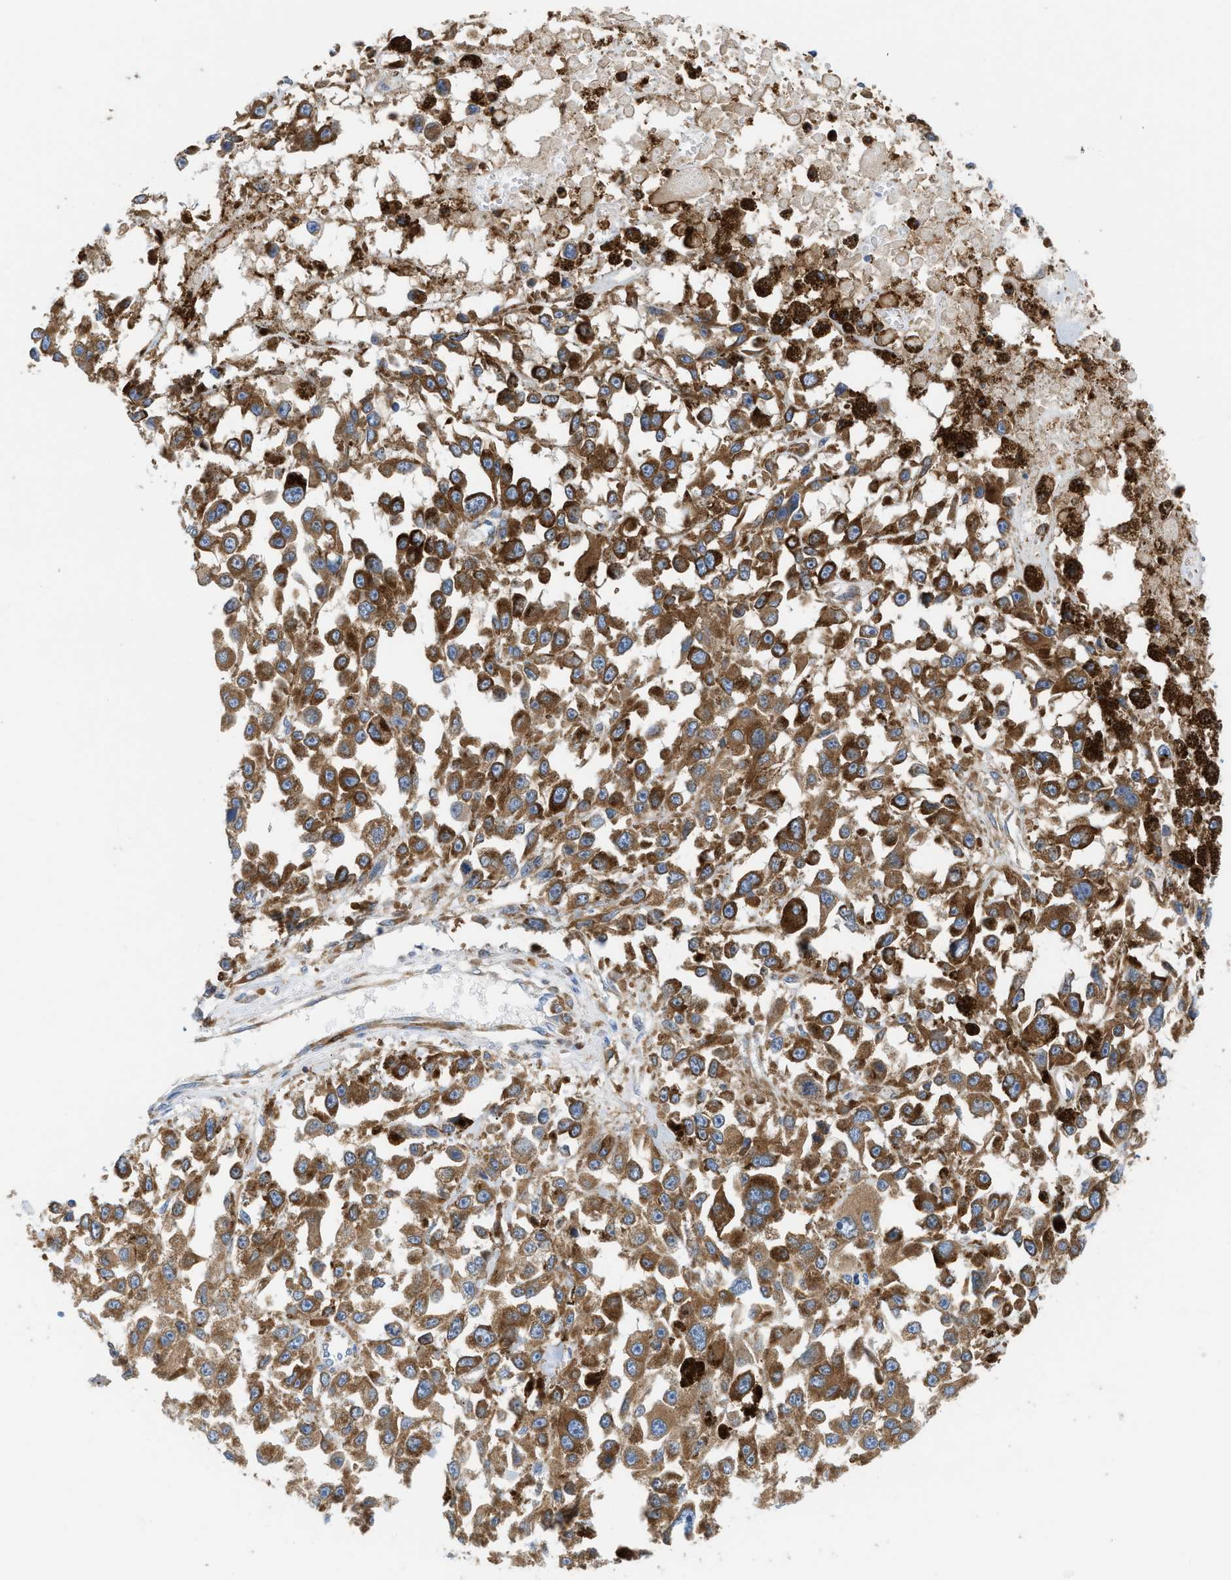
{"staining": {"intensity": "moderate", "quantity": ">75%", "location": "cytoplasmic/membranous"}, "tissue": "melanoma", "cell_type": "Tumor cells", "image_type": "cancer", "snomed": [{"axis": "morphology", "description": "Malignant melanoma, Metastatic site"}, {"axis": "topography", "description": "Lymph node"}], "caption": "Tumor cells show moderate cytoplasmic/membranous staining in about >75% of cells in melanoma.", "gene": "GPAT4", "patient": {"sex": "male", "age": 59}}